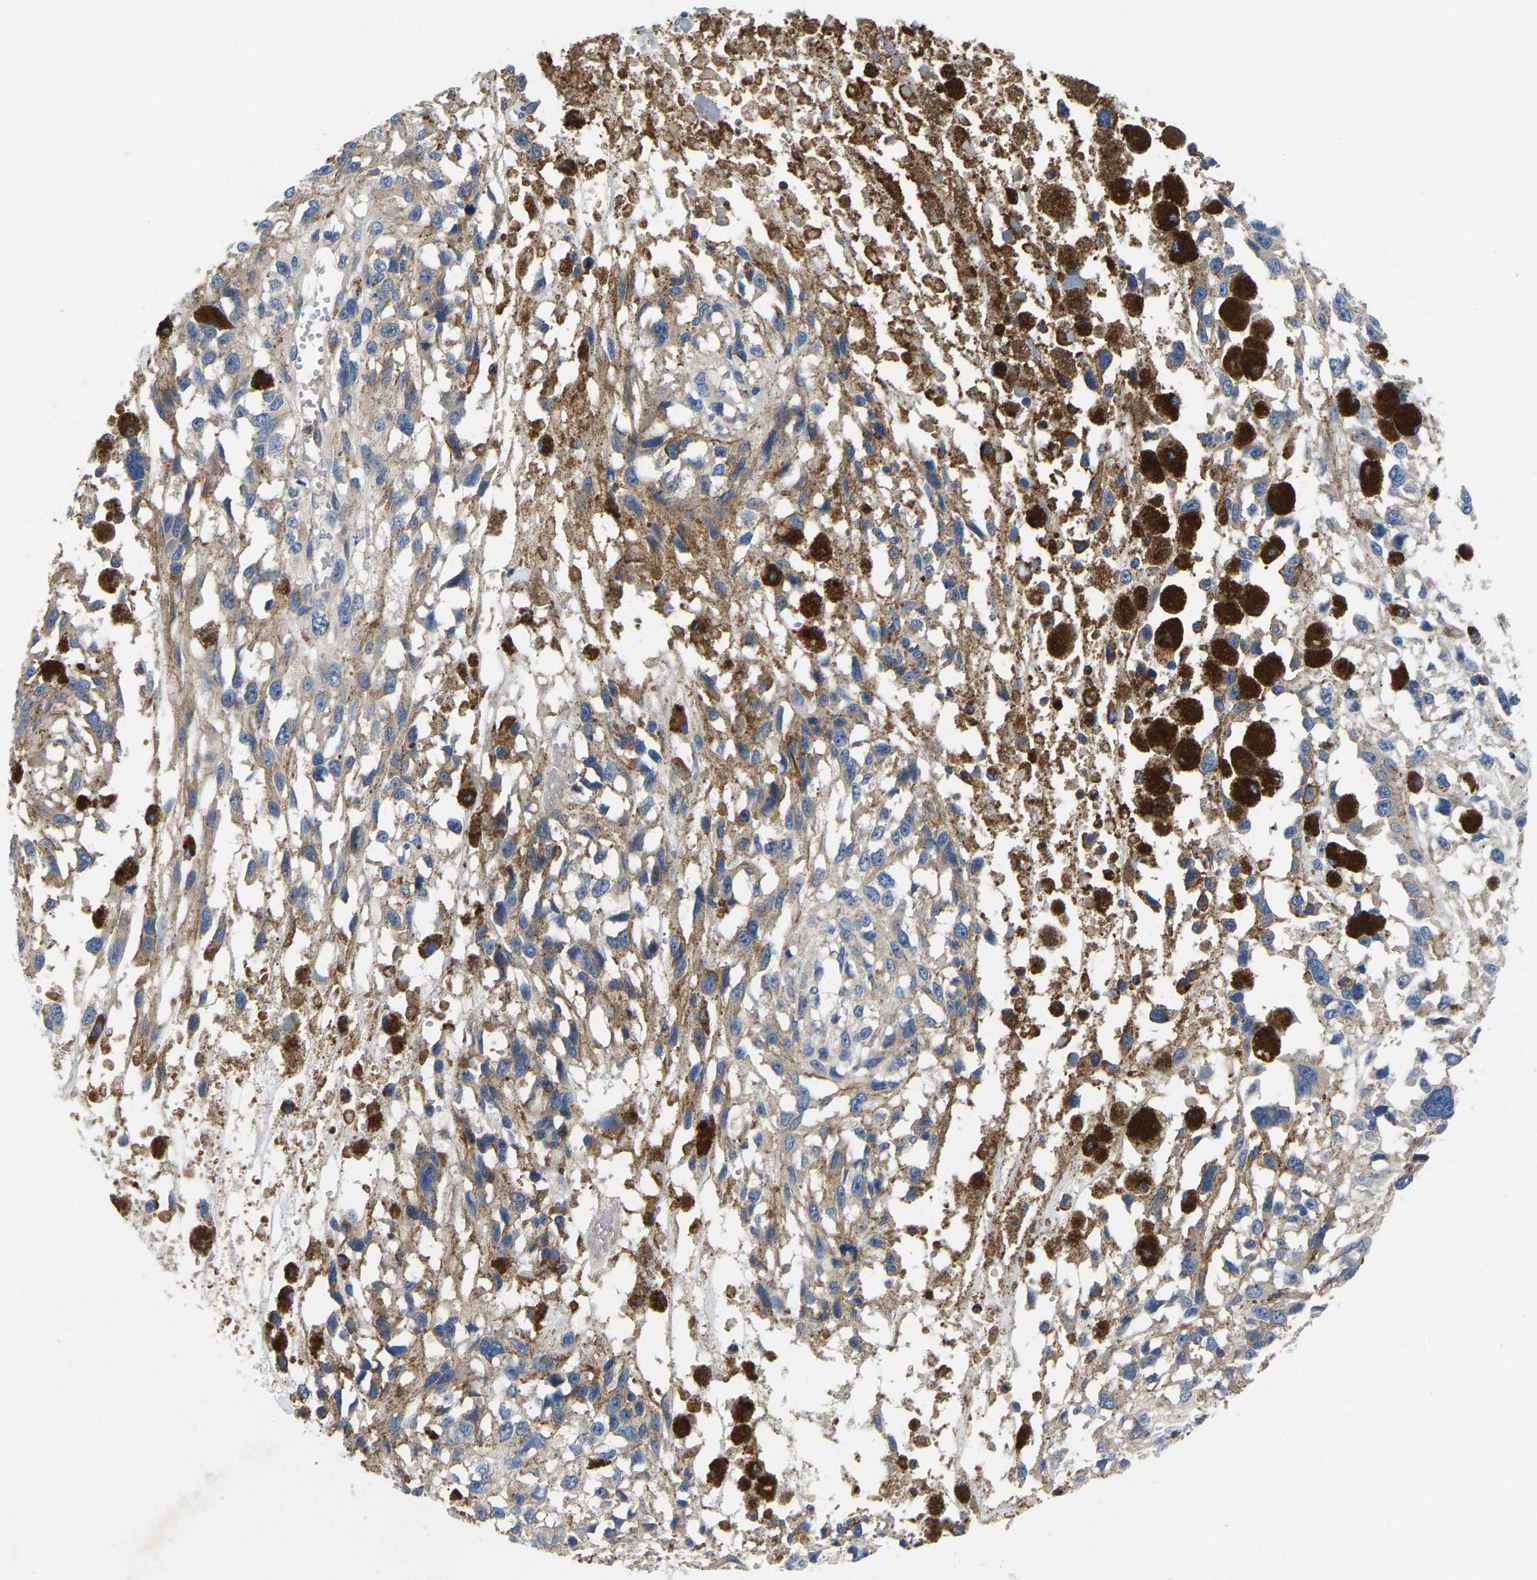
{"staining": {"intensity": "negative", "quantity": "none", "location": "none"}, "tissue": "melanoma", "cell_type": "Tumor cells", "image_type": "cancer", "snomed": [{"axis": "morphology", "description": "Malignant melanoma, Metastatic site"}, {"axis": "topography", "description": "Lymph node"}], "caption": "Photomicrograph shows no significant protein expression in tumor cells of melanoma.", "gene": "TOR1B", "patient": {"sex": "male", "age": 59}}